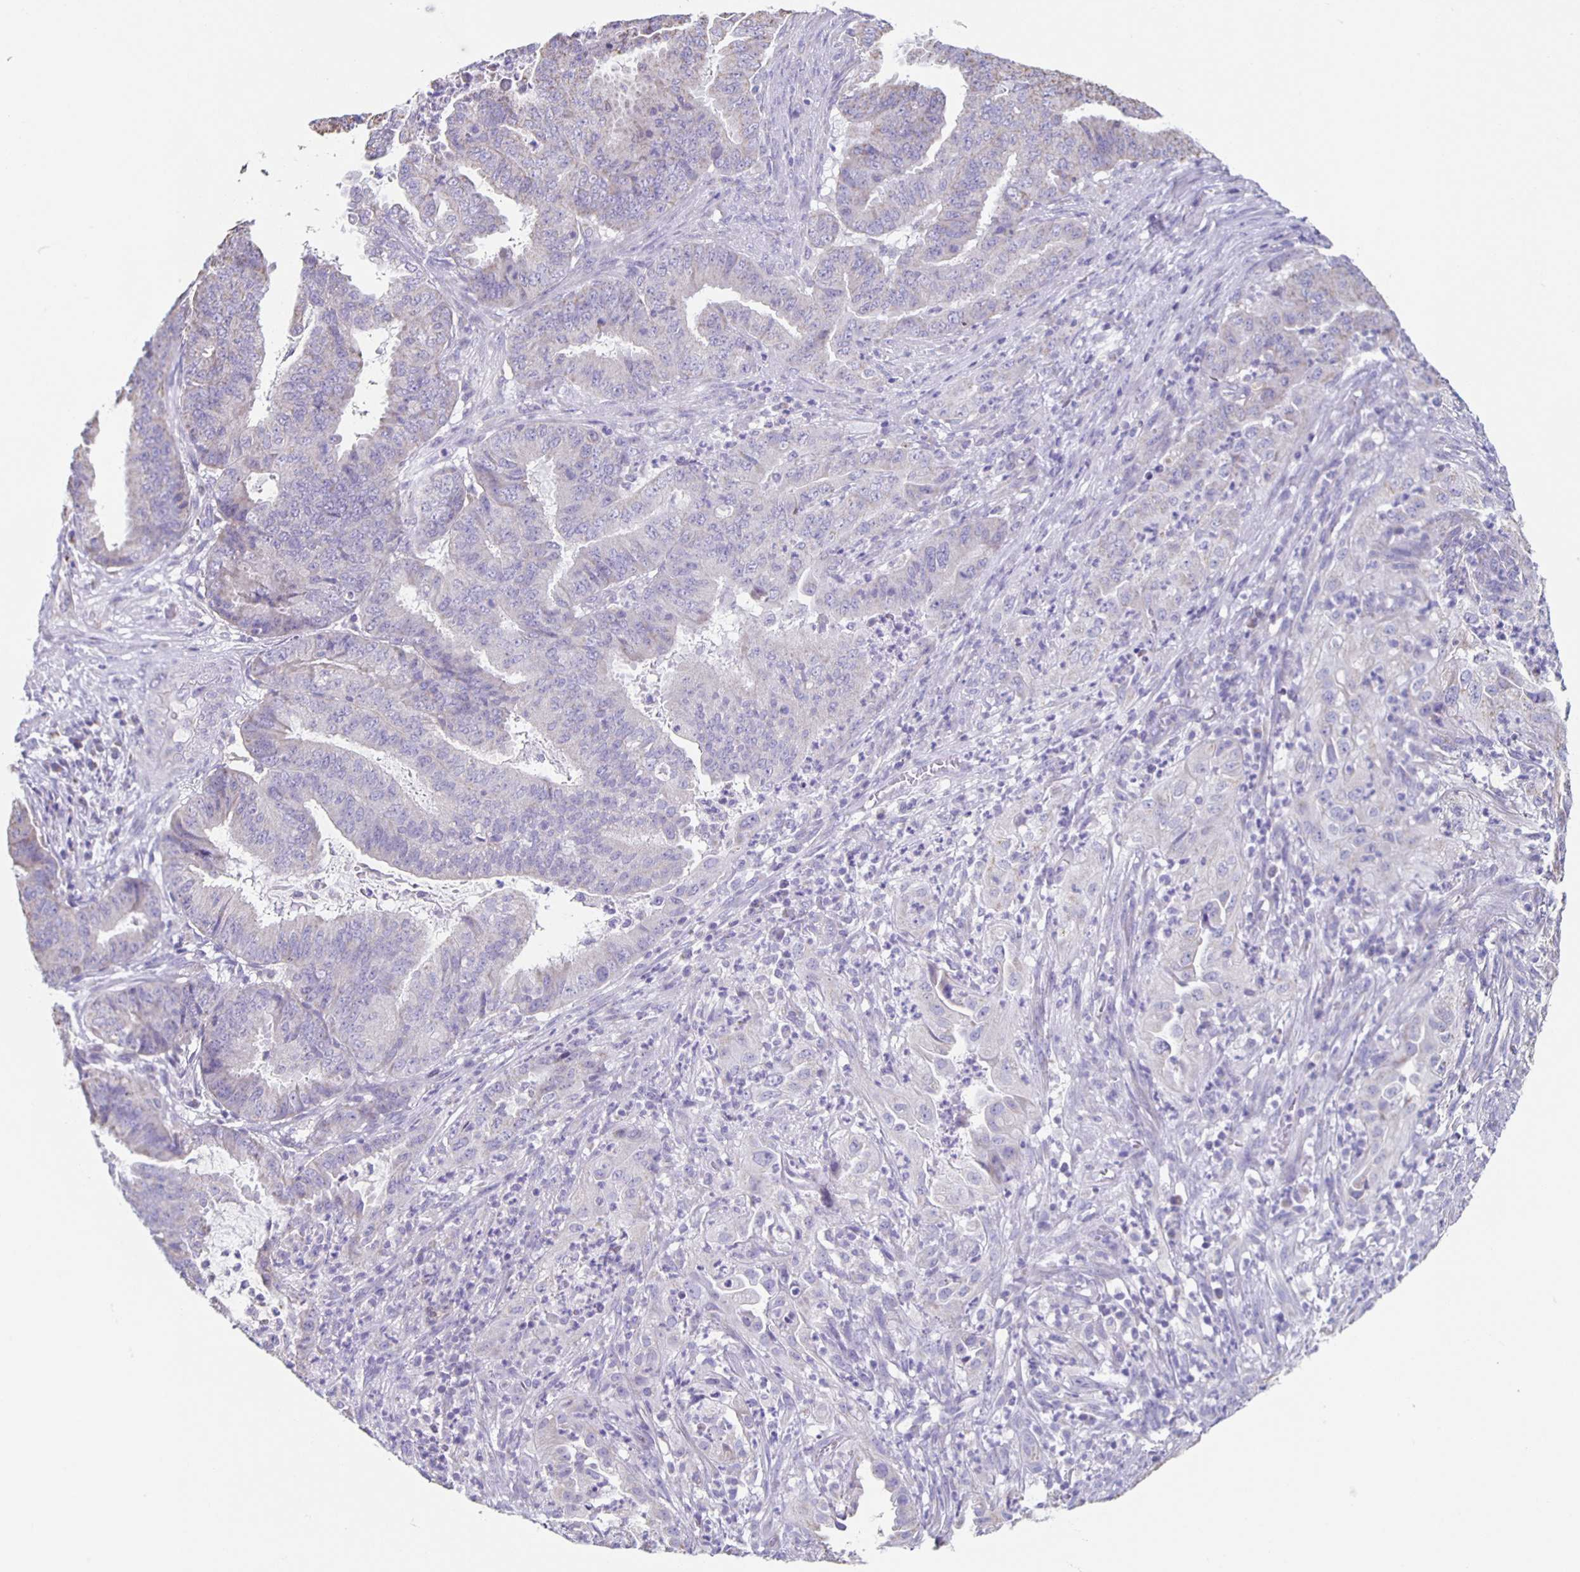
{"staining": {"intensity": "negative", "quantity": "none", "location": "none"}, "tissue": "endometrial cancer", "cell_type": "Tumor cells", "image_type": "cancer", "snomed": [{"axis": "morphology", "description": "Adenocarcinoma, NOS"}, {"axis": "topography", "description": "Endometrium"}], "caption": "Endometrial cancer stained for a protein using immunohistochemistry (IHC) exhibits no positivity tumor cells.", "gene": "TPPP", "patient": {"sex": "female", "age": 51}}